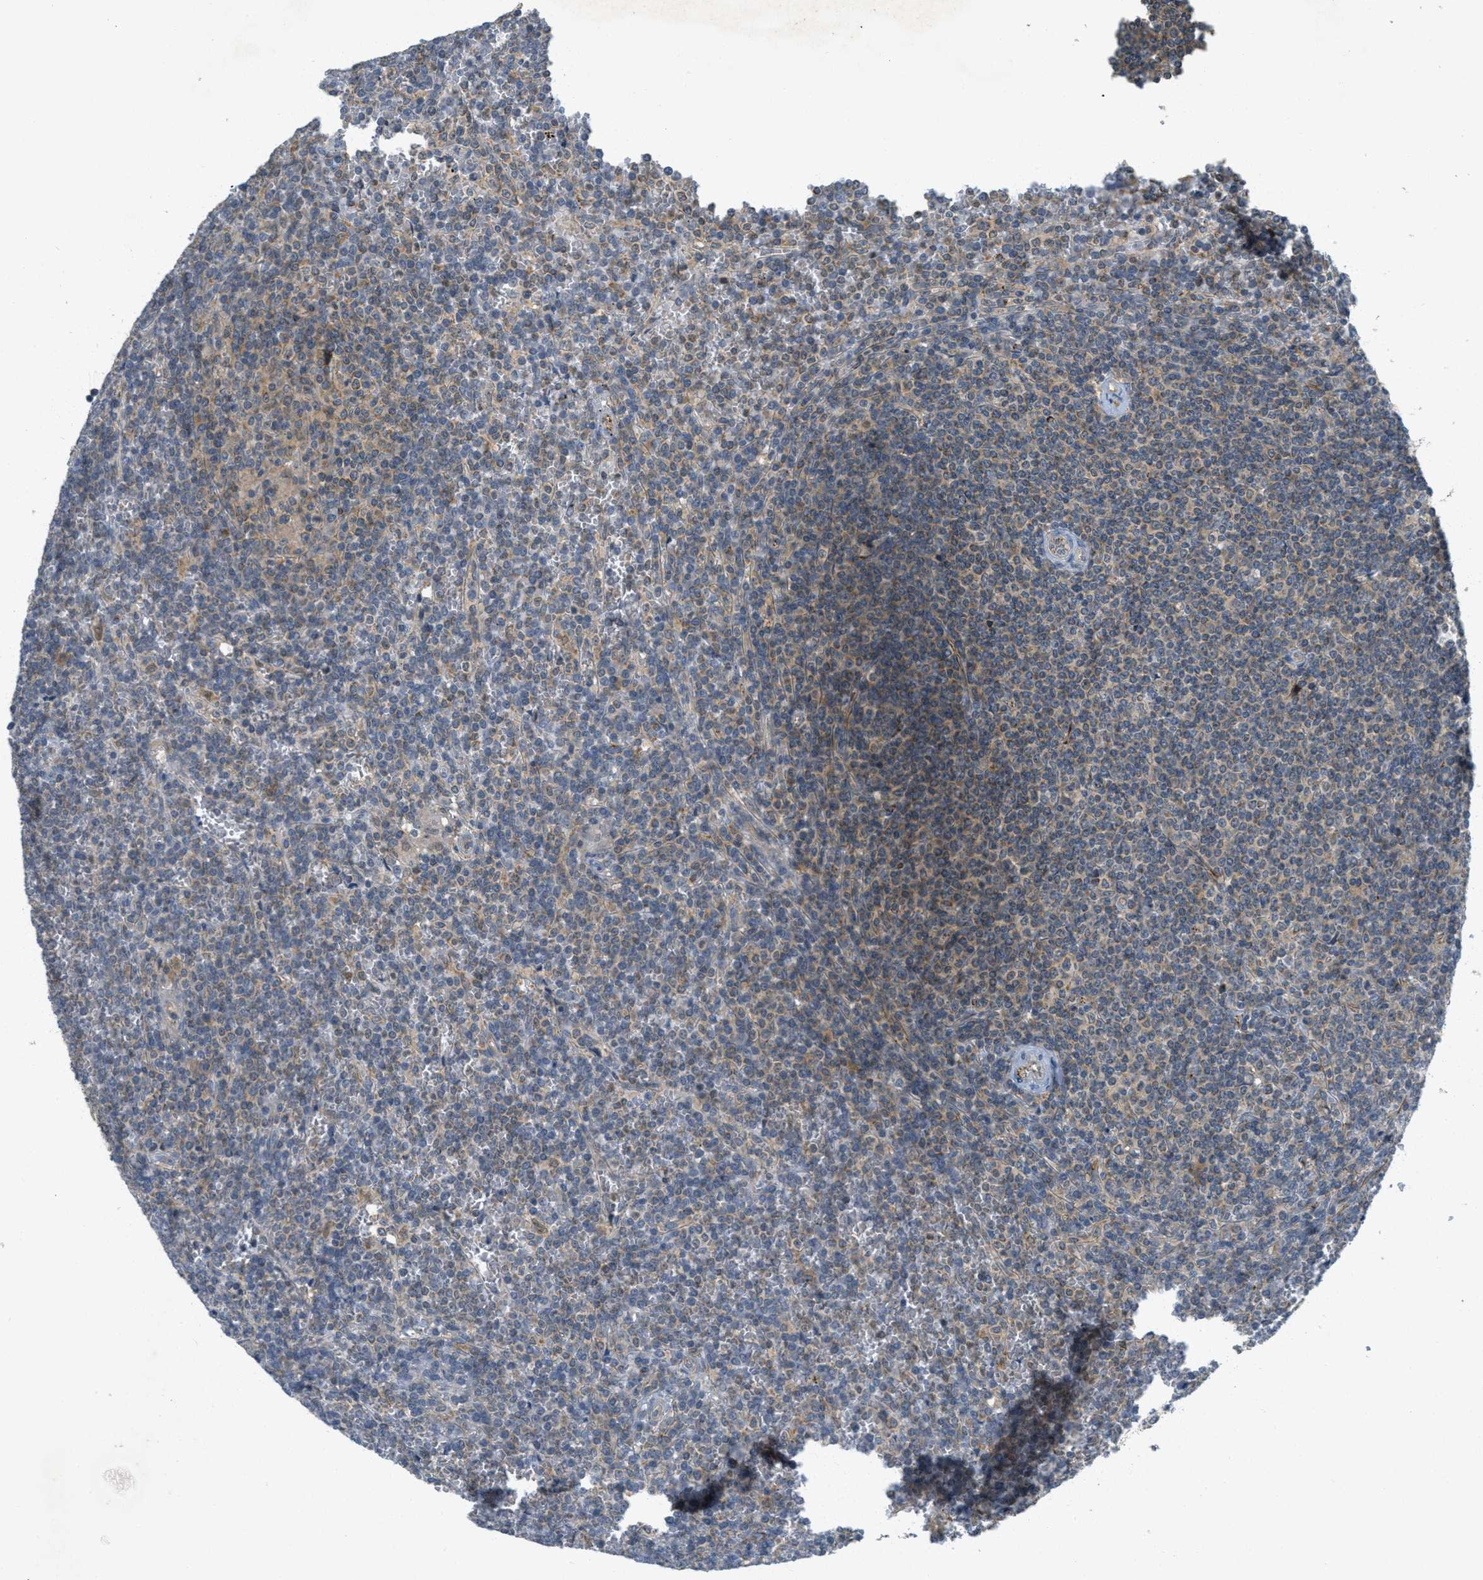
{"staining": {"intensity": "weak", "quantity": "<25%", "location": "cytoplasmic/membranous"}, "tissue": "lymphoma", "cell_type": "Tumor cells", "image_type": "cancer", "snomed": [{"axis": "morphology", "description": "Malignant lymphoma, non-Hodgkin's type, Low grade"}, {"axis": "topography", "description": "Spleen"}], "caption": "Tumor cells show no significant positivity in lymphoma.", "gene": "JCAD", "patient": {"sex": "female", "age": 19}}